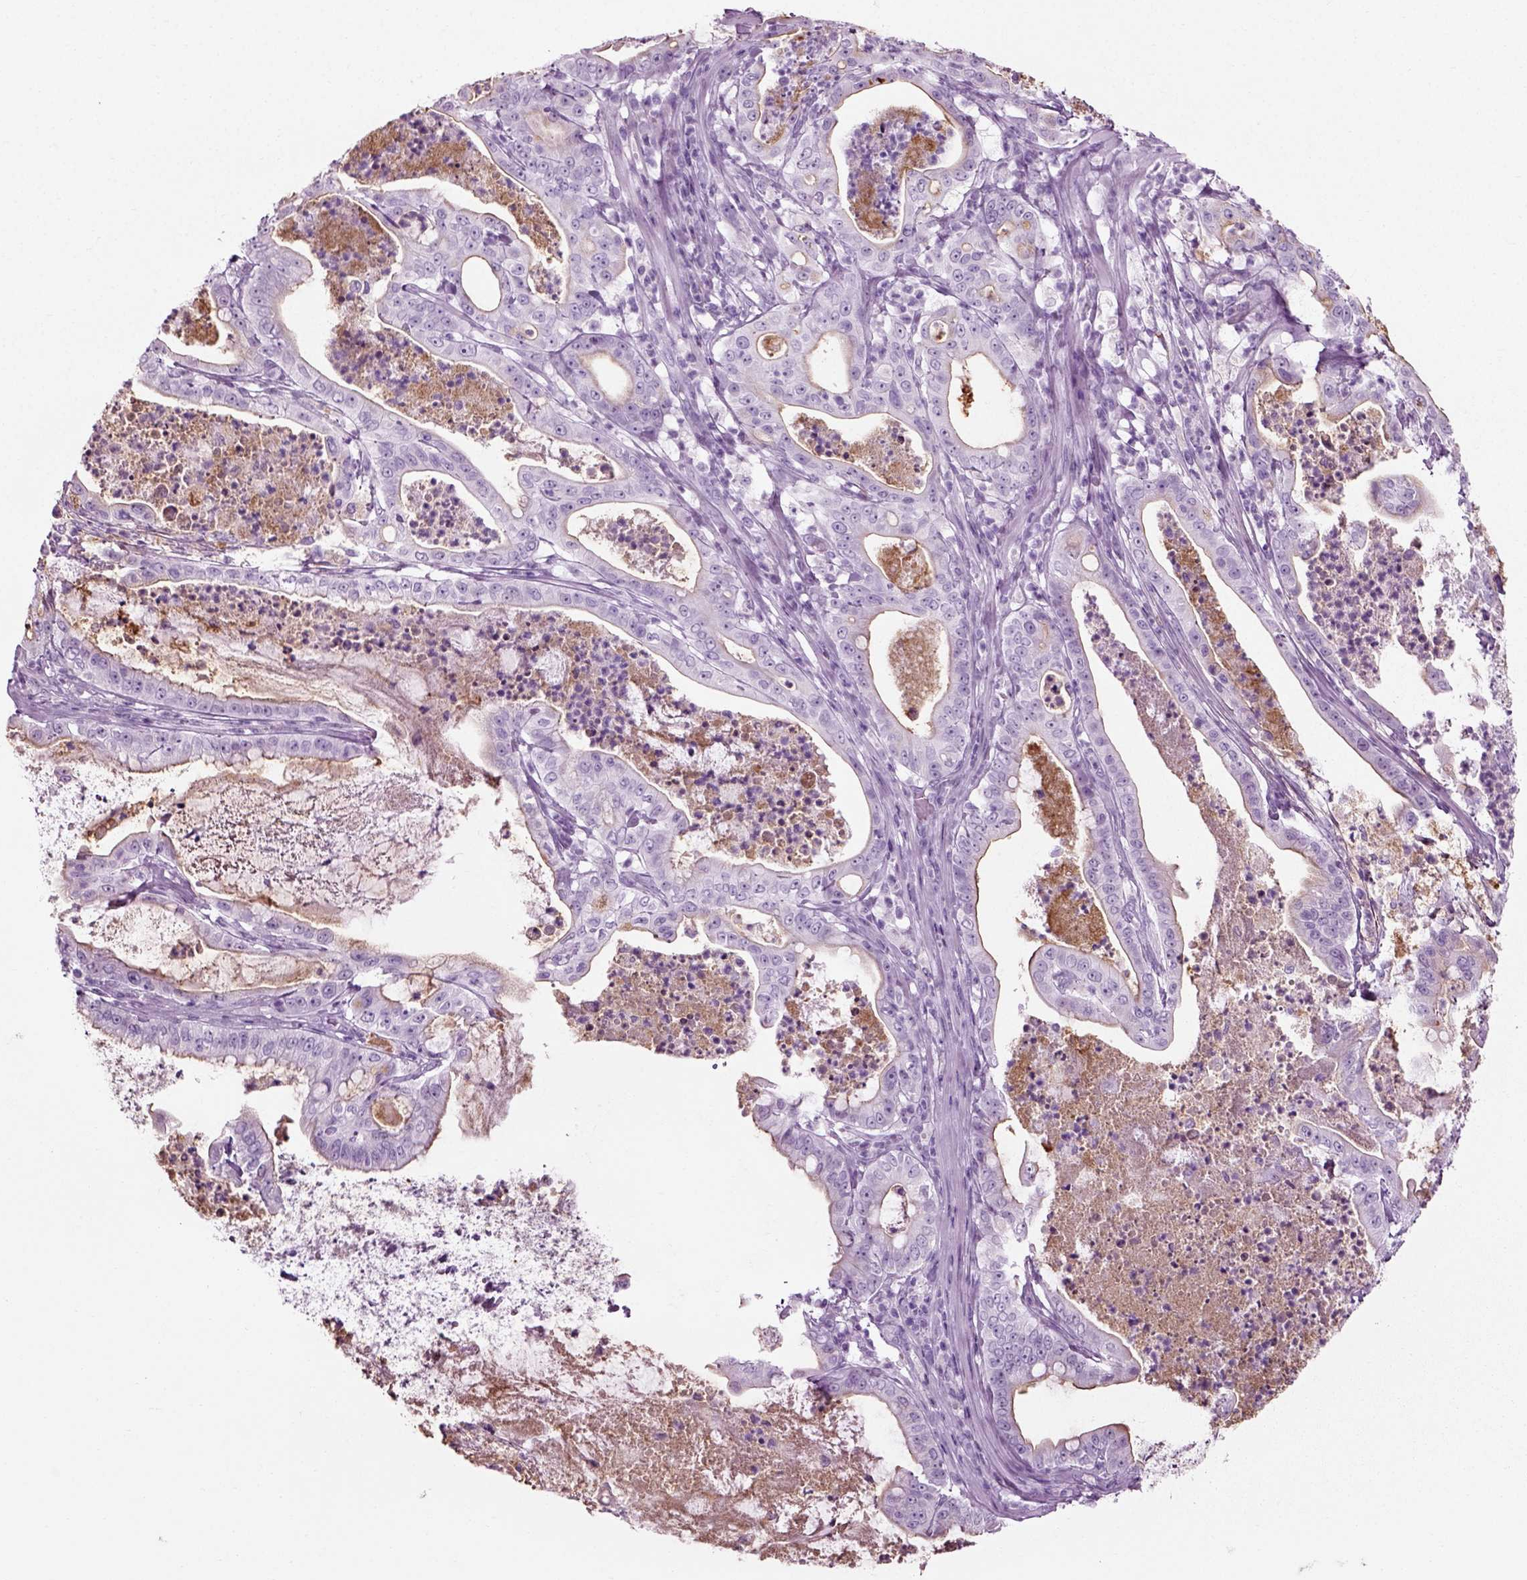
{"staining": {"intensity": "weak", "quantity": "<25%", "location": "cytoplasmic/membranous"}, "tissue": "pancreatic cancer", "cell_type": "Tumor cells", "image_type": "cancer", "snomed": [{"axis": "morphology", "description": "Adenocarcinoma, NOS"}, {"axis": "topography", "description": "Pancreas"}], "caption": "Protein analysis of pancreatic adenocarcinoma exhibits no significant staining in tumor cells.", "gene": "SLC26A8", "patient": {"sex": "male", "age": 71}}